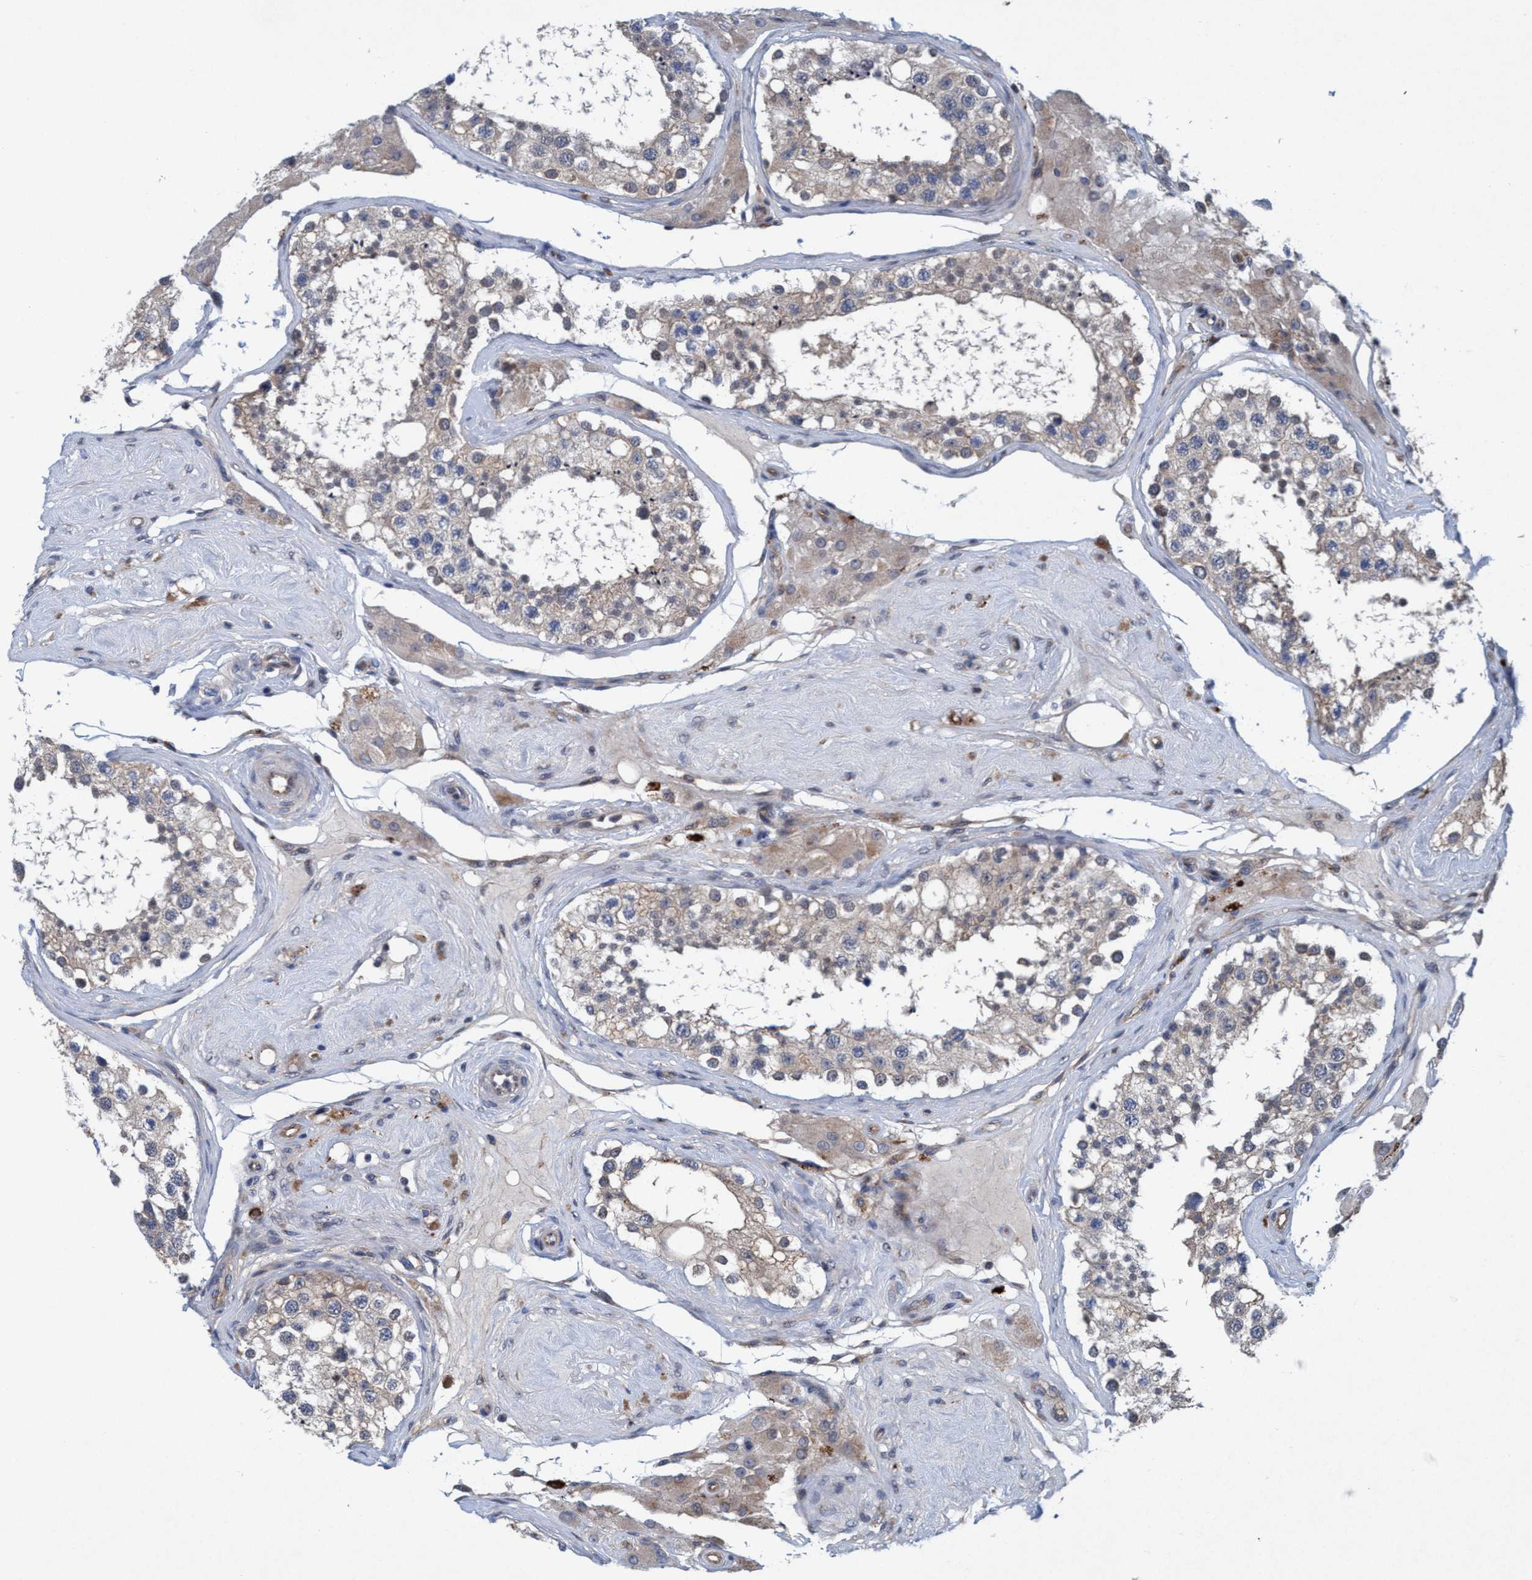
{"staining": {"intensity": "weak", "quantity": ">75%", "location": "cytoplasmic/membranous"}, "tissue": "testis", "cell_type": "Cells in seminiferous ducts", "image_type": "normal", "snomed": [{"axis": "morphology", "description": "Normal tissue, NOS"}, {"axis": "topography", "description": "Testis"}], "caption": "Cells in seminiferous ducts display low levels of weak cytoplasmic/membranous positivity in about >75% of cells in unremarkable human testis.", "gene": "TRIM65", "patient": {"sex": "male", "age": 68}}